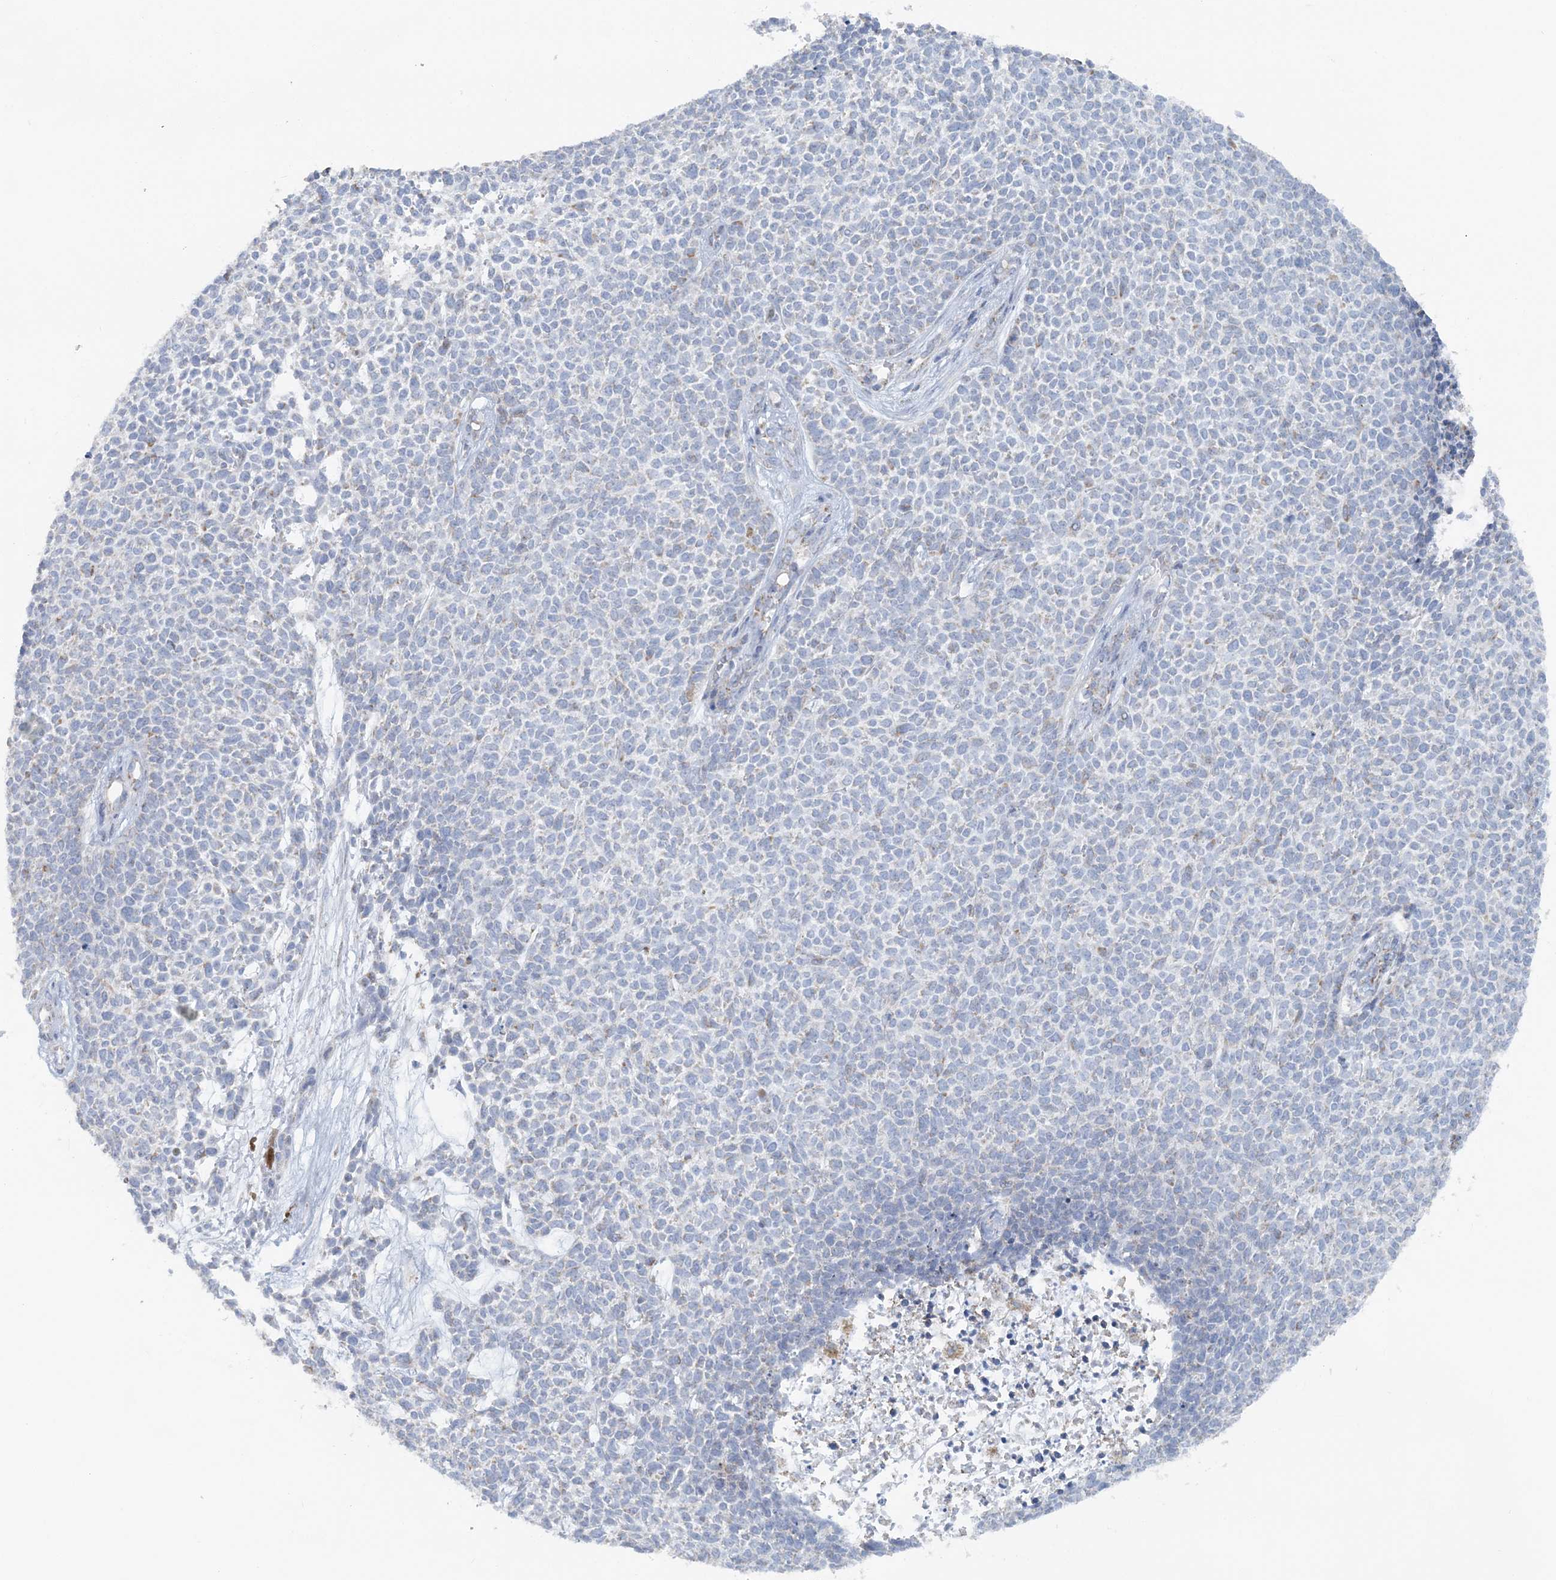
{"staining": {"intensity": "negative", "quantity": "none", "location": "none"}, "tissue": "skin cancer", "cell_type": "Tumor cells", "image_type": "cancer", "snomed": [{"axis": "morphology", "description": "Basal cell carcinoma"}, {"axis": "topography", "description": "Skin"}], "caption": "This micrograph is of skin cancer stained with IHC to label a protein in brown with the nuclei are counter-stained blue. There is no expression in tumor cells.", "gene": "PCCB", "patient": {"sex": "female", "age": 84}}